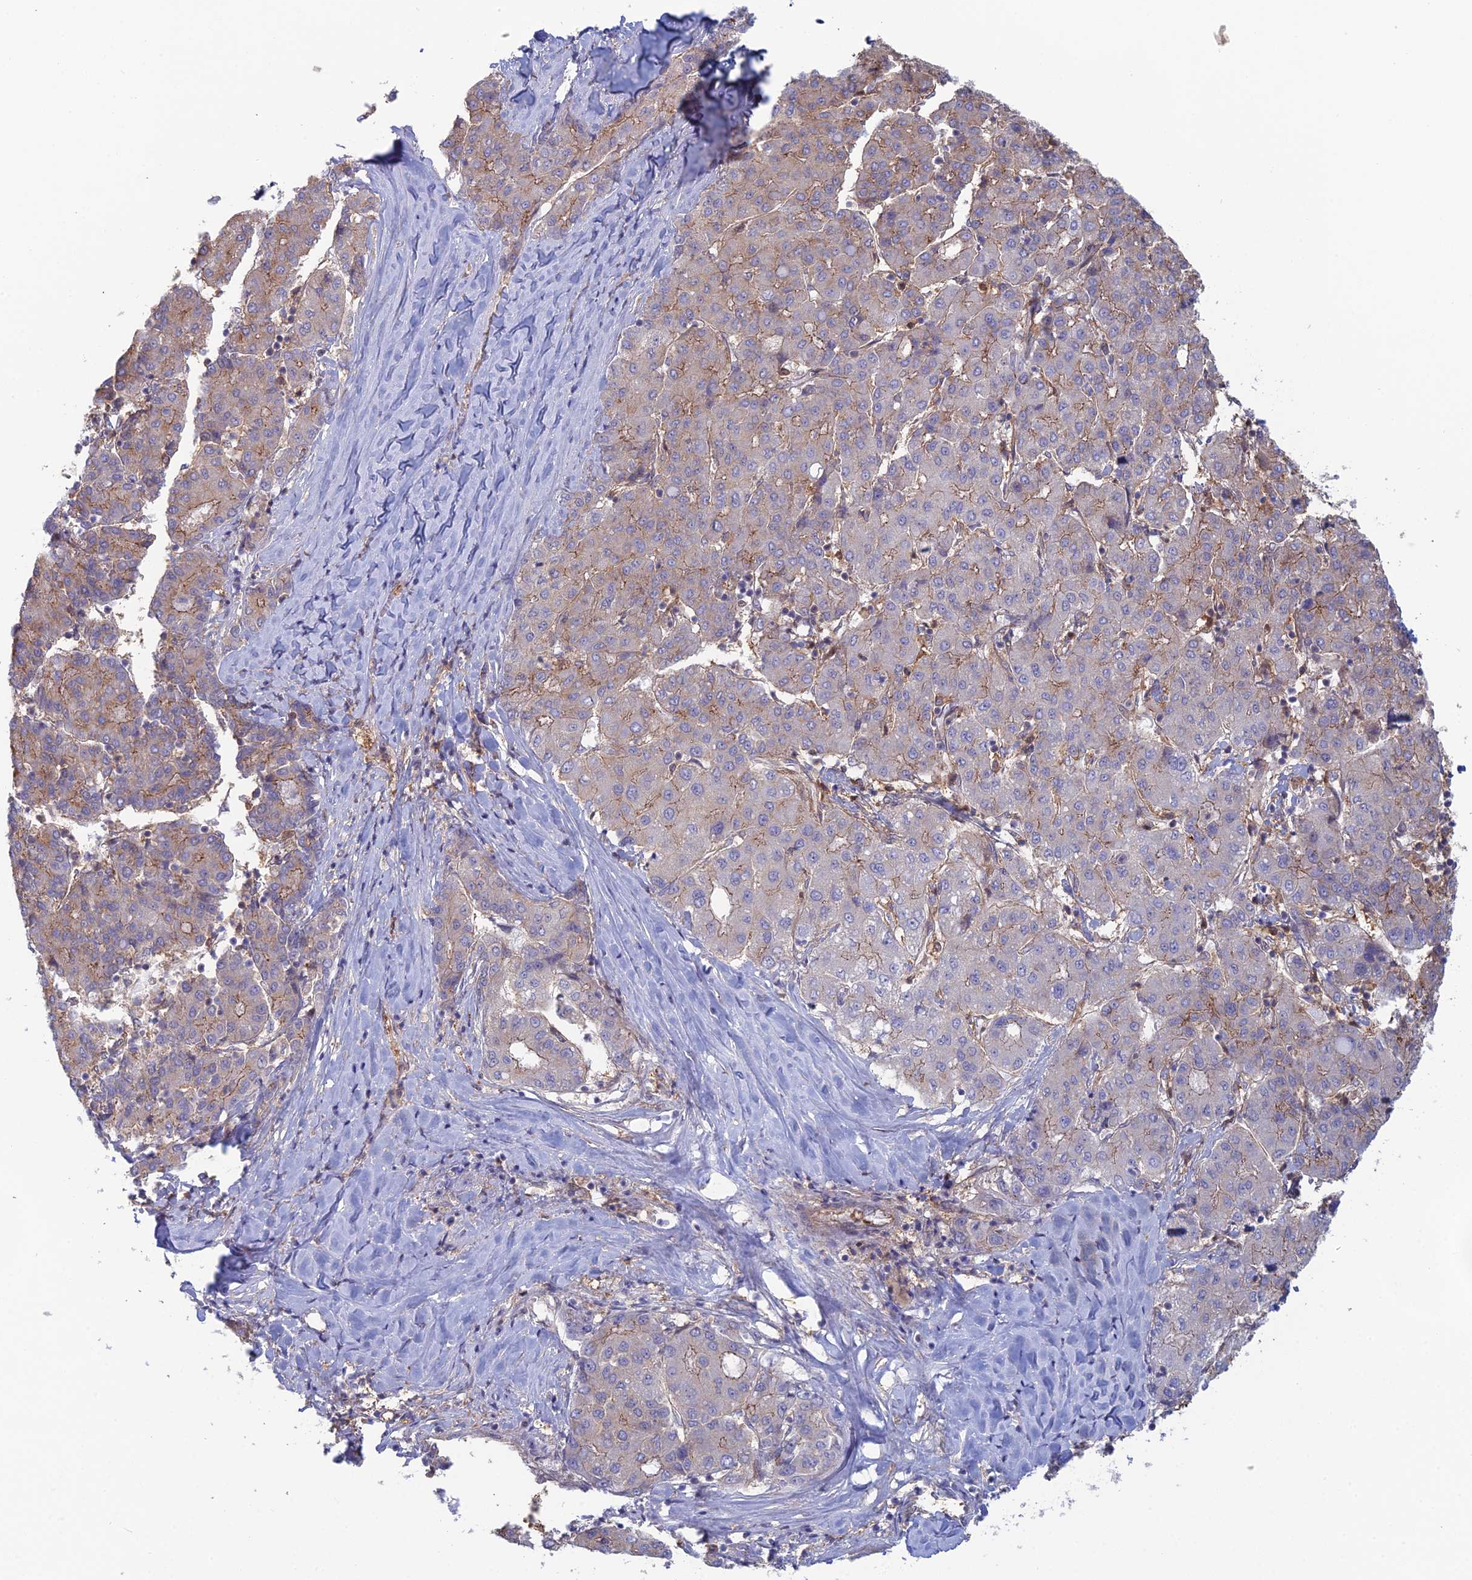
{"staining": {"intensity": "moderate", "quantity": "<25%", "location": "cytoplasmic/membranous"}, "tissue": "liver cancer", "cell_type": "Tumor cells", "image_type": "cancer", "snomed": [{"axis": "morphology", "description": "Carcinoma, Hepatocellular, NOS"}, {"axis": "topography", "description": "Liver"}], "caption": "Immunohistochemistry (DAB) staining of liver hepatocellular carcinoma displays moderate cytoplasmic/membranous protein staining in approximately <25% of tumor cells.", "gene": "ABHD1", "patient": {"sex": "male", "age": 65}}